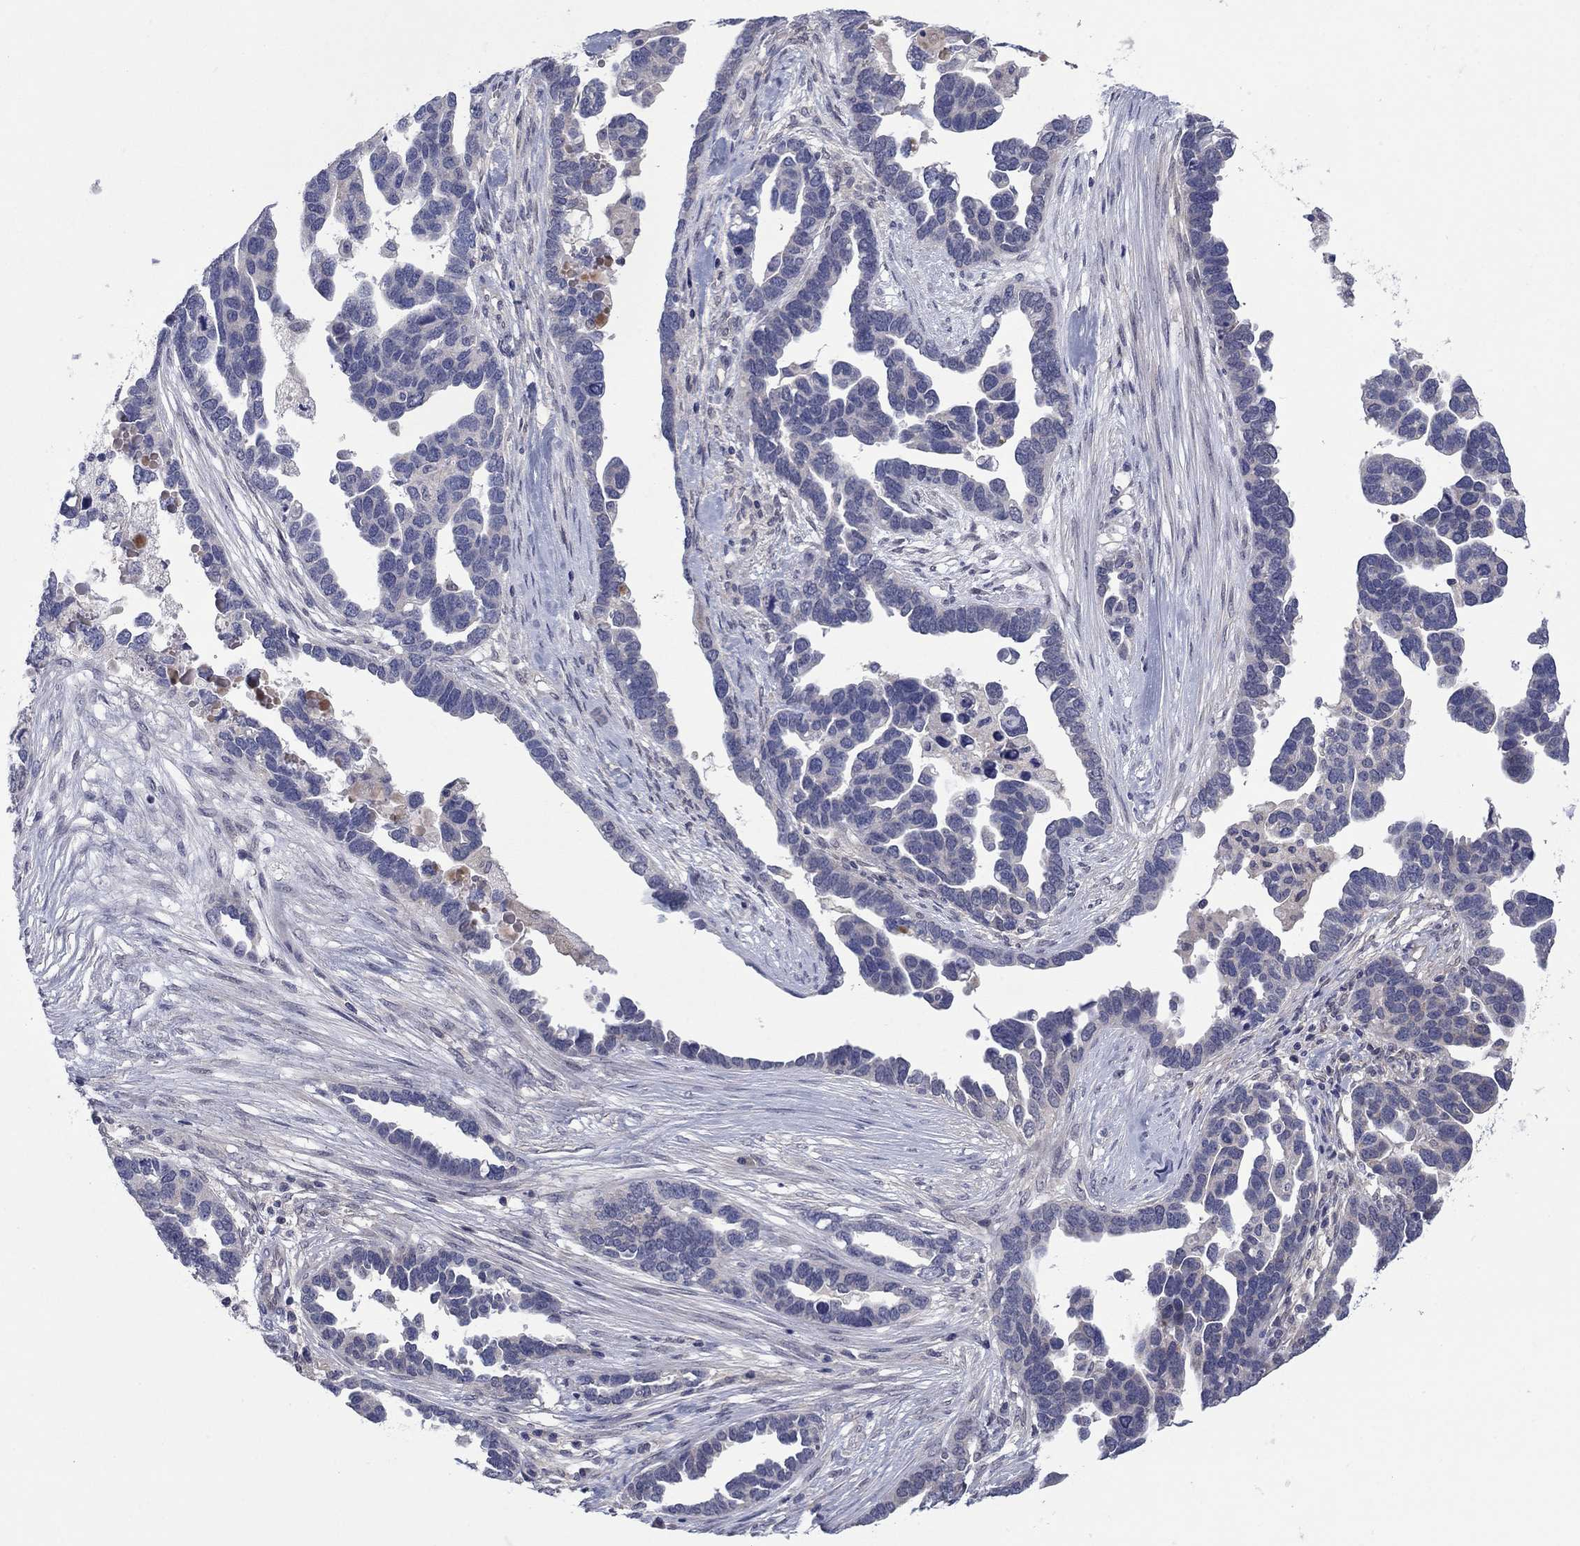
{"staining": {"intensity": "negative", "quantity": "none", "location": "none"}, "tissue": "ovarian cancer", "cell_type": "Tumor cells", "image_type": "cancer", "snomed": [{"axis": "morphology", "description": "Cystadenocarcinoma, serous, NOS"}, {"axis": "topography", "description": "Ovary"}], "caption": "Protein analysis of ovarian cancer reveals no significant positivity in tumor cells.", "gene": "GRHPR", "patient": {"sex": "female", "age": 54}}